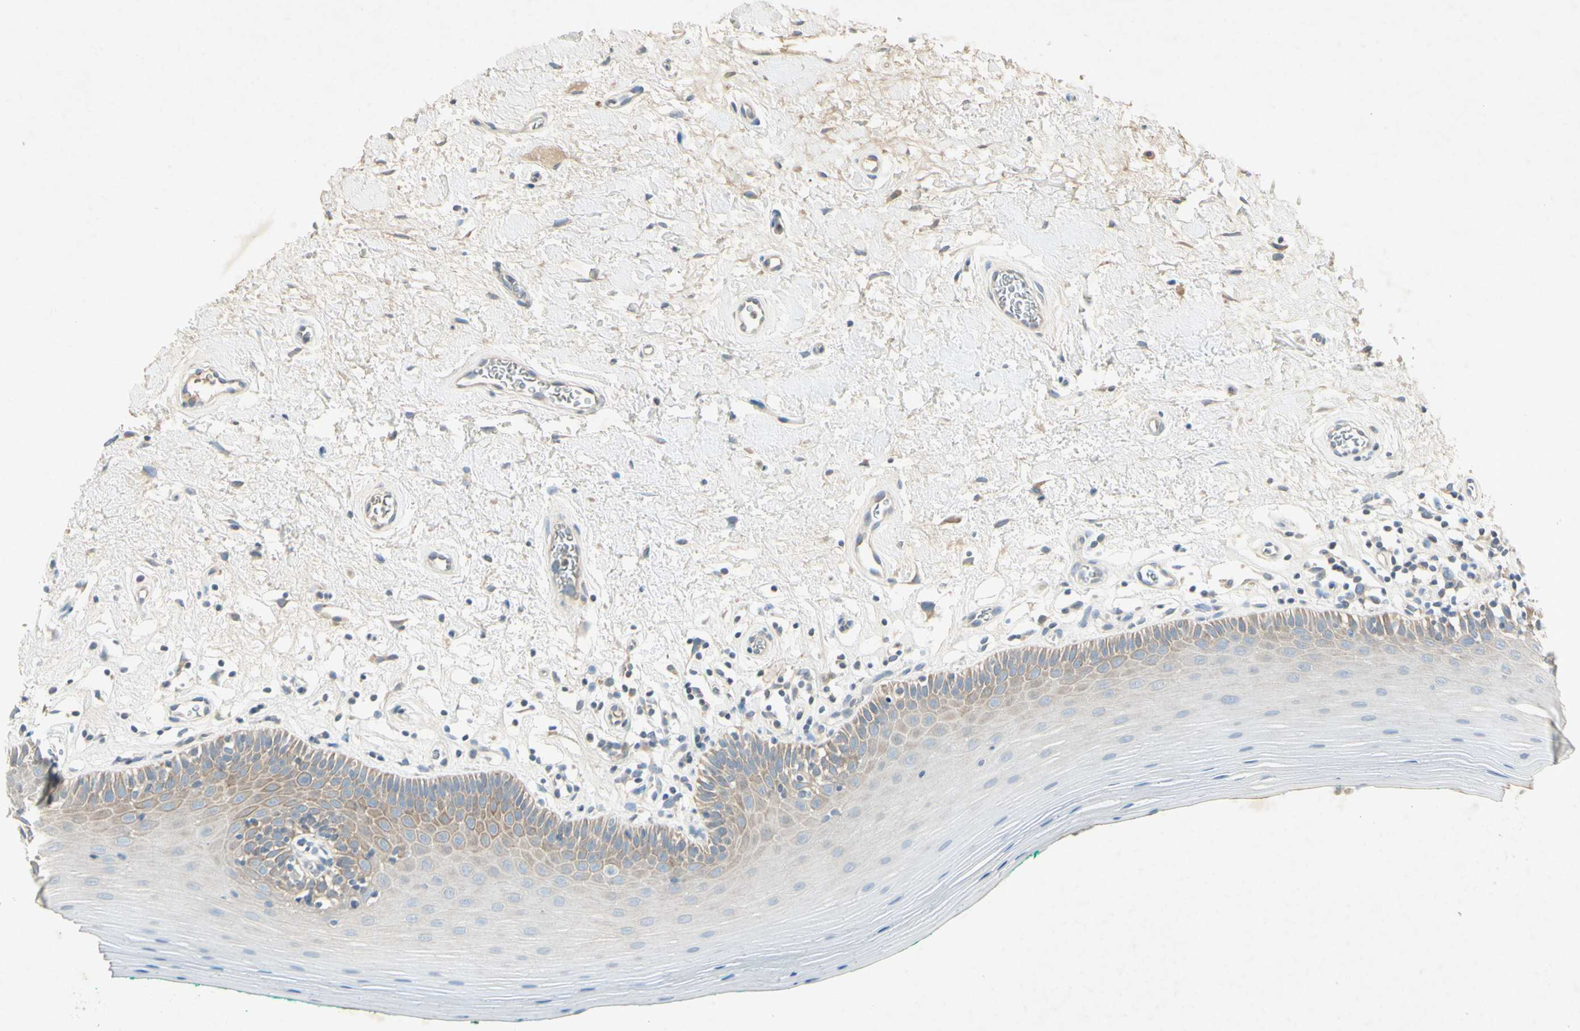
{"staining": {"intensity": "weak", "quantity": "<25%", "location": "cytoplasmic/membranous"}, "tissue": "oral mucosa", "cell_type": "Squamous epithelial cells", "image_type": "normal", "snomed": [{"axis": "morphology", "description": "Normal tissue, NOS"}, {"axis": "topography", "description": "Skeletal muscle"}, {"axis": "topography", "description": "Oral tissue"}], "caption": "This micrograph is of normal oral mucosa stained with immunohistochemistry to label a protein in brown with the nuclei are counter-stained blue. There is no positivity in squamous epithelial cells. (DAB immunohistochemistry with hematoxylin counter stain).", "gene": "AATK", "patient": {"sex": "male", "age": 58}}